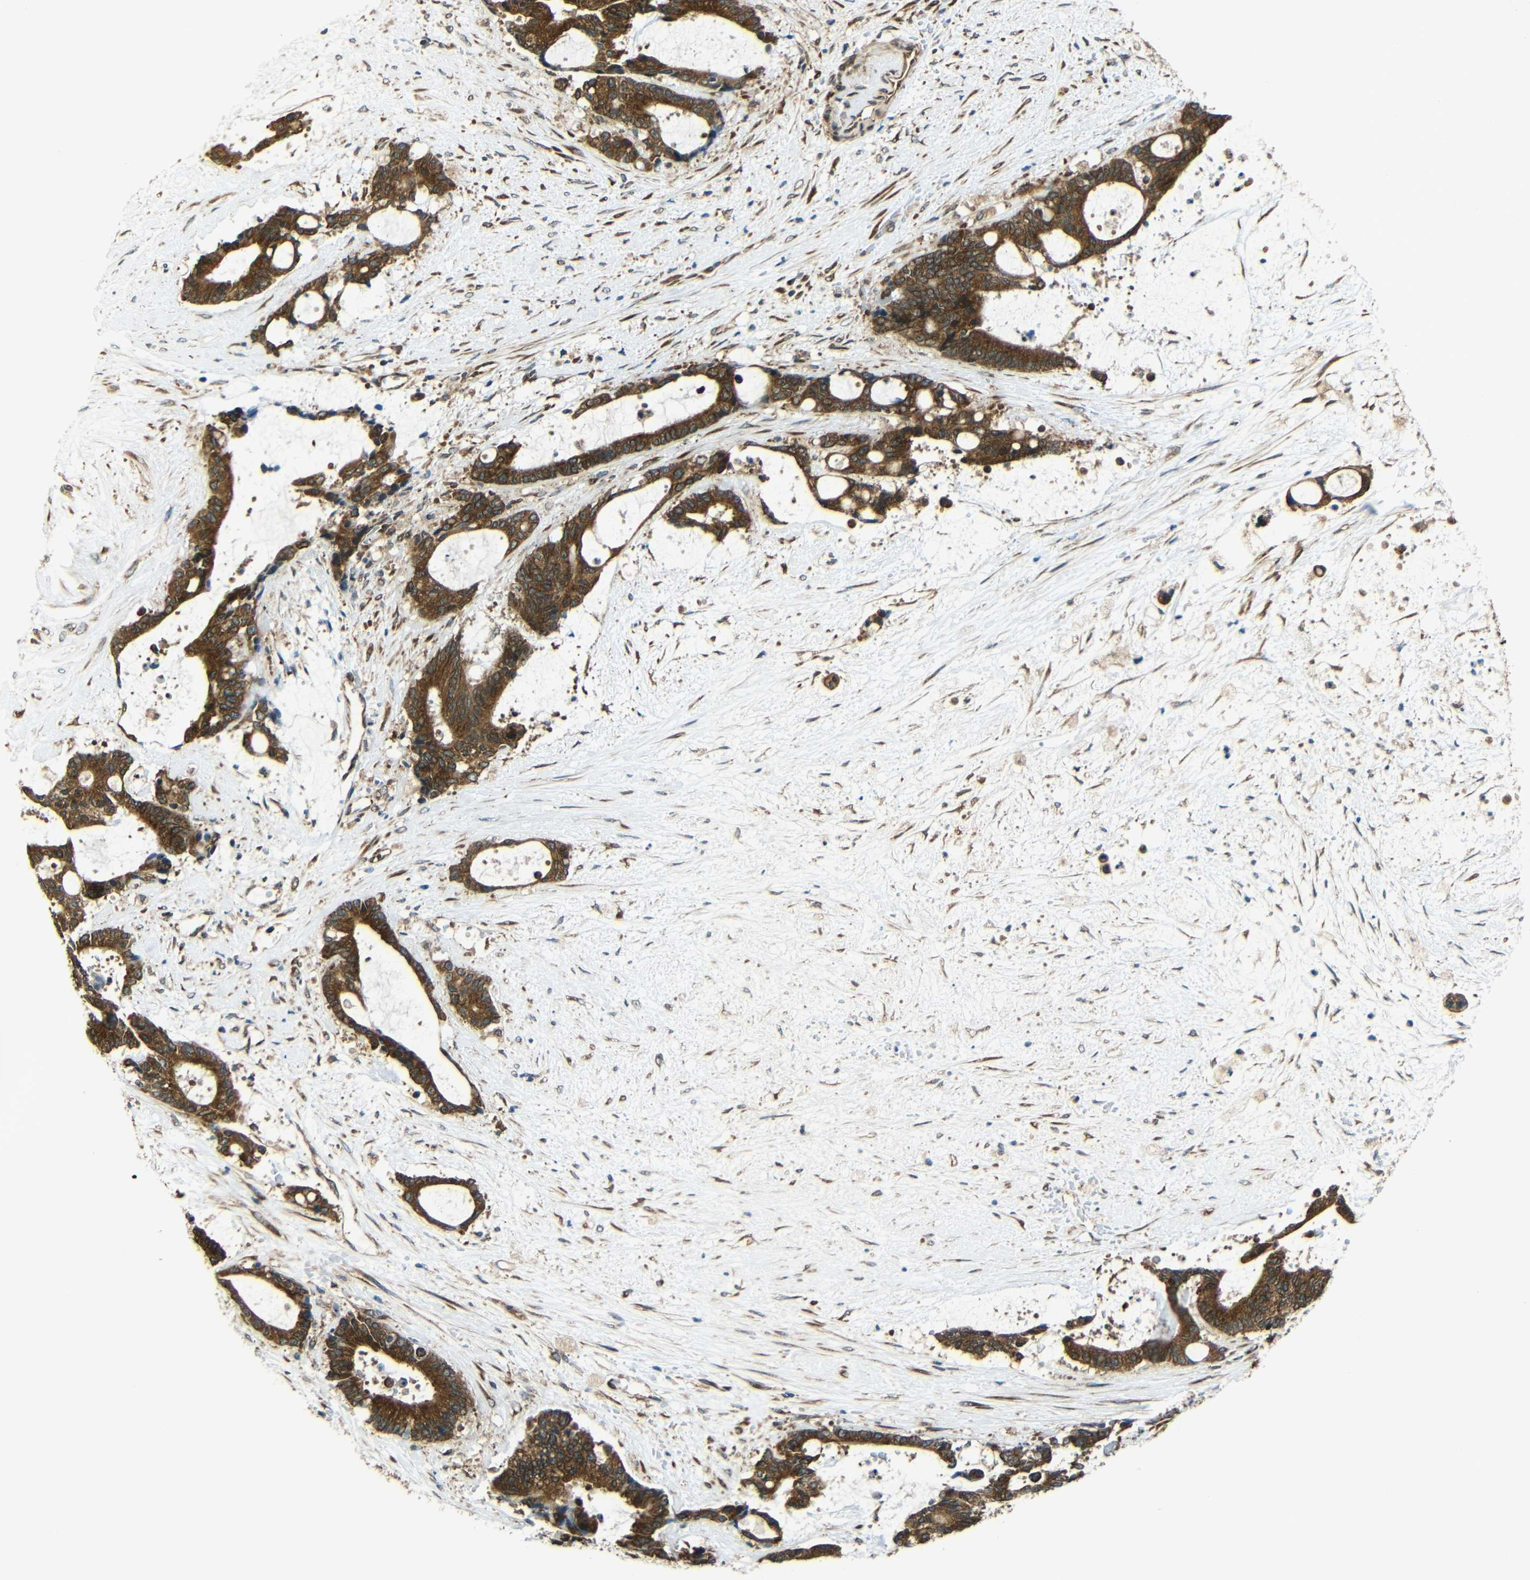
{"staining": {"intensity": "strong", "quantity": ">75%", "location": "cytoplasmic/membranous"}, "tissue": "liver cancer", "cell_type": "Tumor cells", "image_type": "cancer", "snomed": [{"axis": "morphology", "description": "Normal tissue, NOS"}, {"axis": "morphology", "description": "Cholangiocarcinoma"}, {"axis": "topography", "description": "Liver"}, {"axis": "topography", "description": "Peripheral nerve tissue"}], "caption": "Immunohistochemistry staining of liver cancer (cholangiocarcinoma), which displays high levels of strong cytoplasmic/membranous staining in about >75% of tumor cells indicating strong cytoplasmic/membranous protein positivity. The staining was performed using DAB (brown) for protein detection and nuclei were counterstained in hematoxylin (blue).", "gene": "VAPB", "patient": {"sex": "female", "age": 73}}